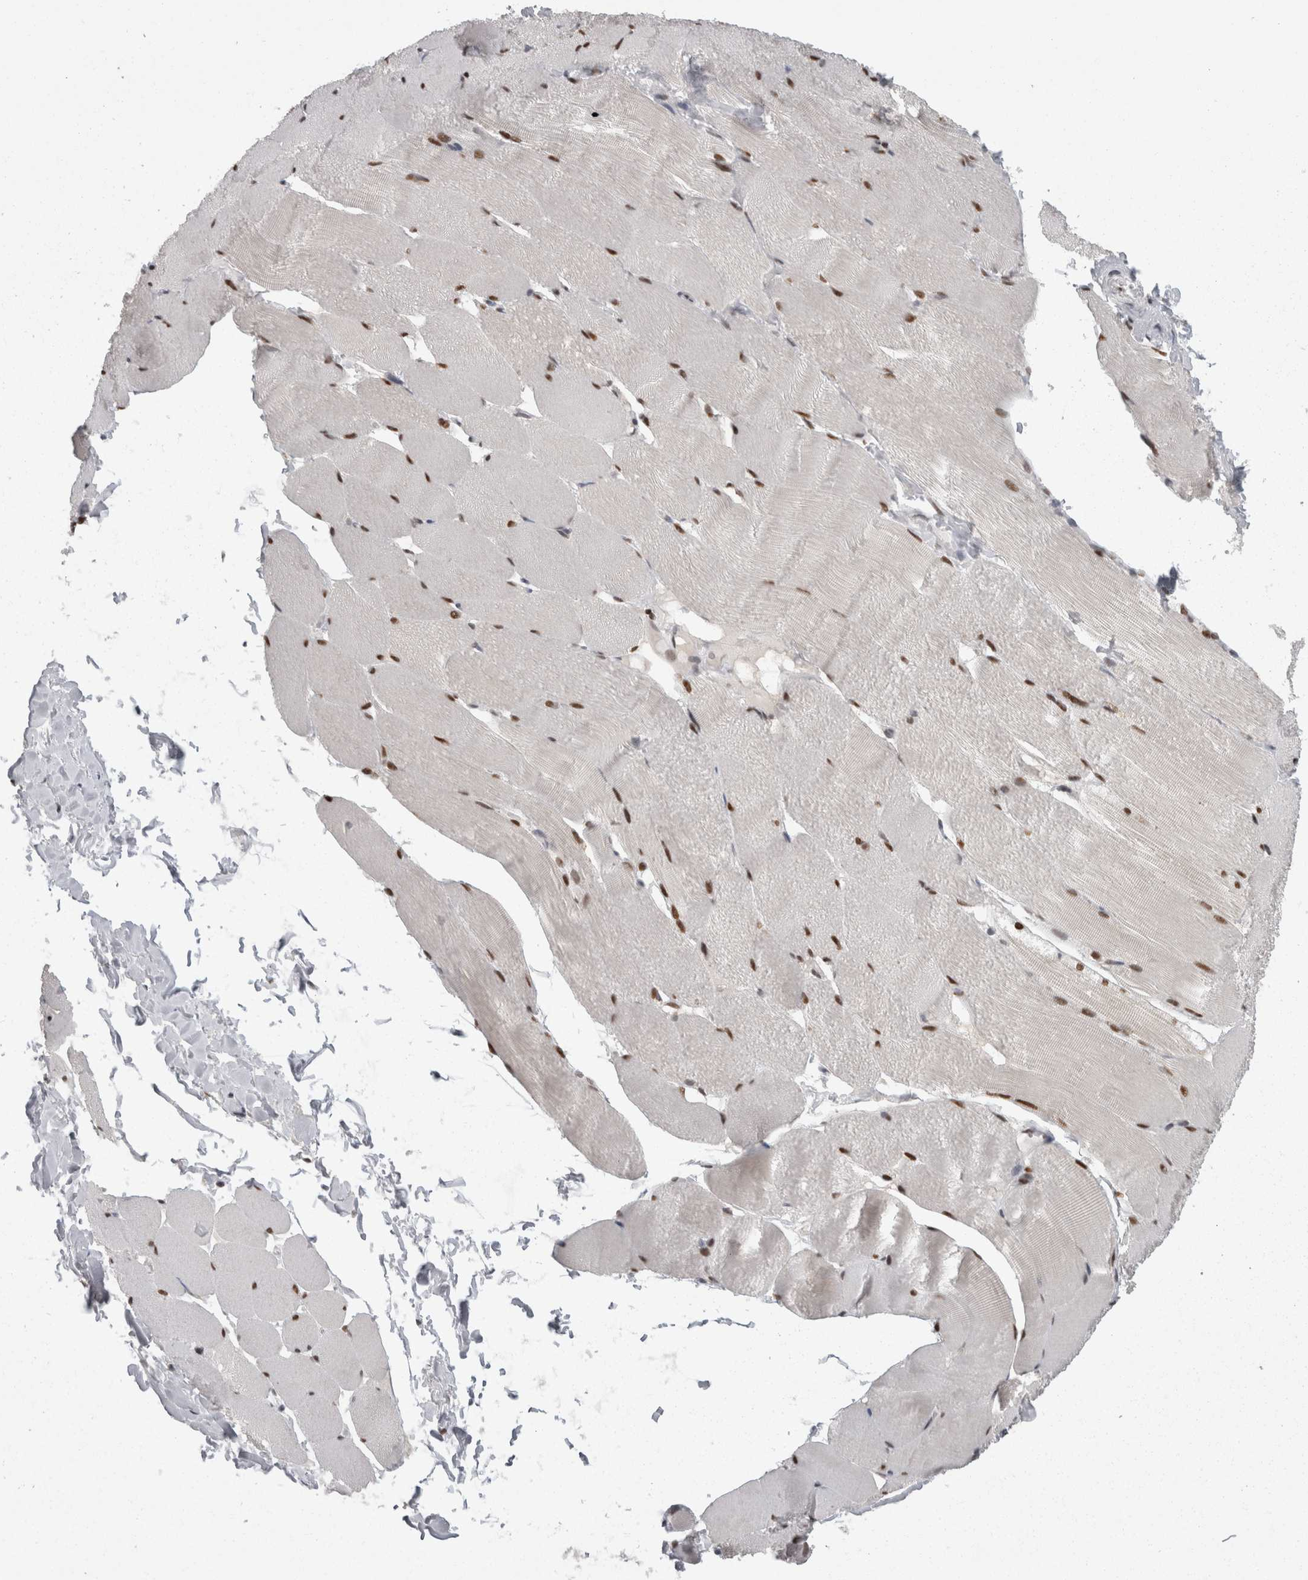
{"staining": {"intensity": "moderate", "quantity": ">75%", "location": "nuclear"}, "tissue": "skeletal muscle", "cell_type": "Myocytes", "image_type": "normal", "snomed": [{"axis": "morphology", "description": "Normal tissue, NOS"}, {"axis": "topography", "description": "Skin"}, {"axis": "topography", "description": "Skeletal muscle"}], "caption": "Immunohistochemistry (IHC) photomicrograph of normal skeletal muscle stained for a protein (brown), which demonstrates medium levels of moderate nuclear staining in about >75% of myocytes.", "gene": "C1orf54", "patient": {"sex": "male", "age": 83}}